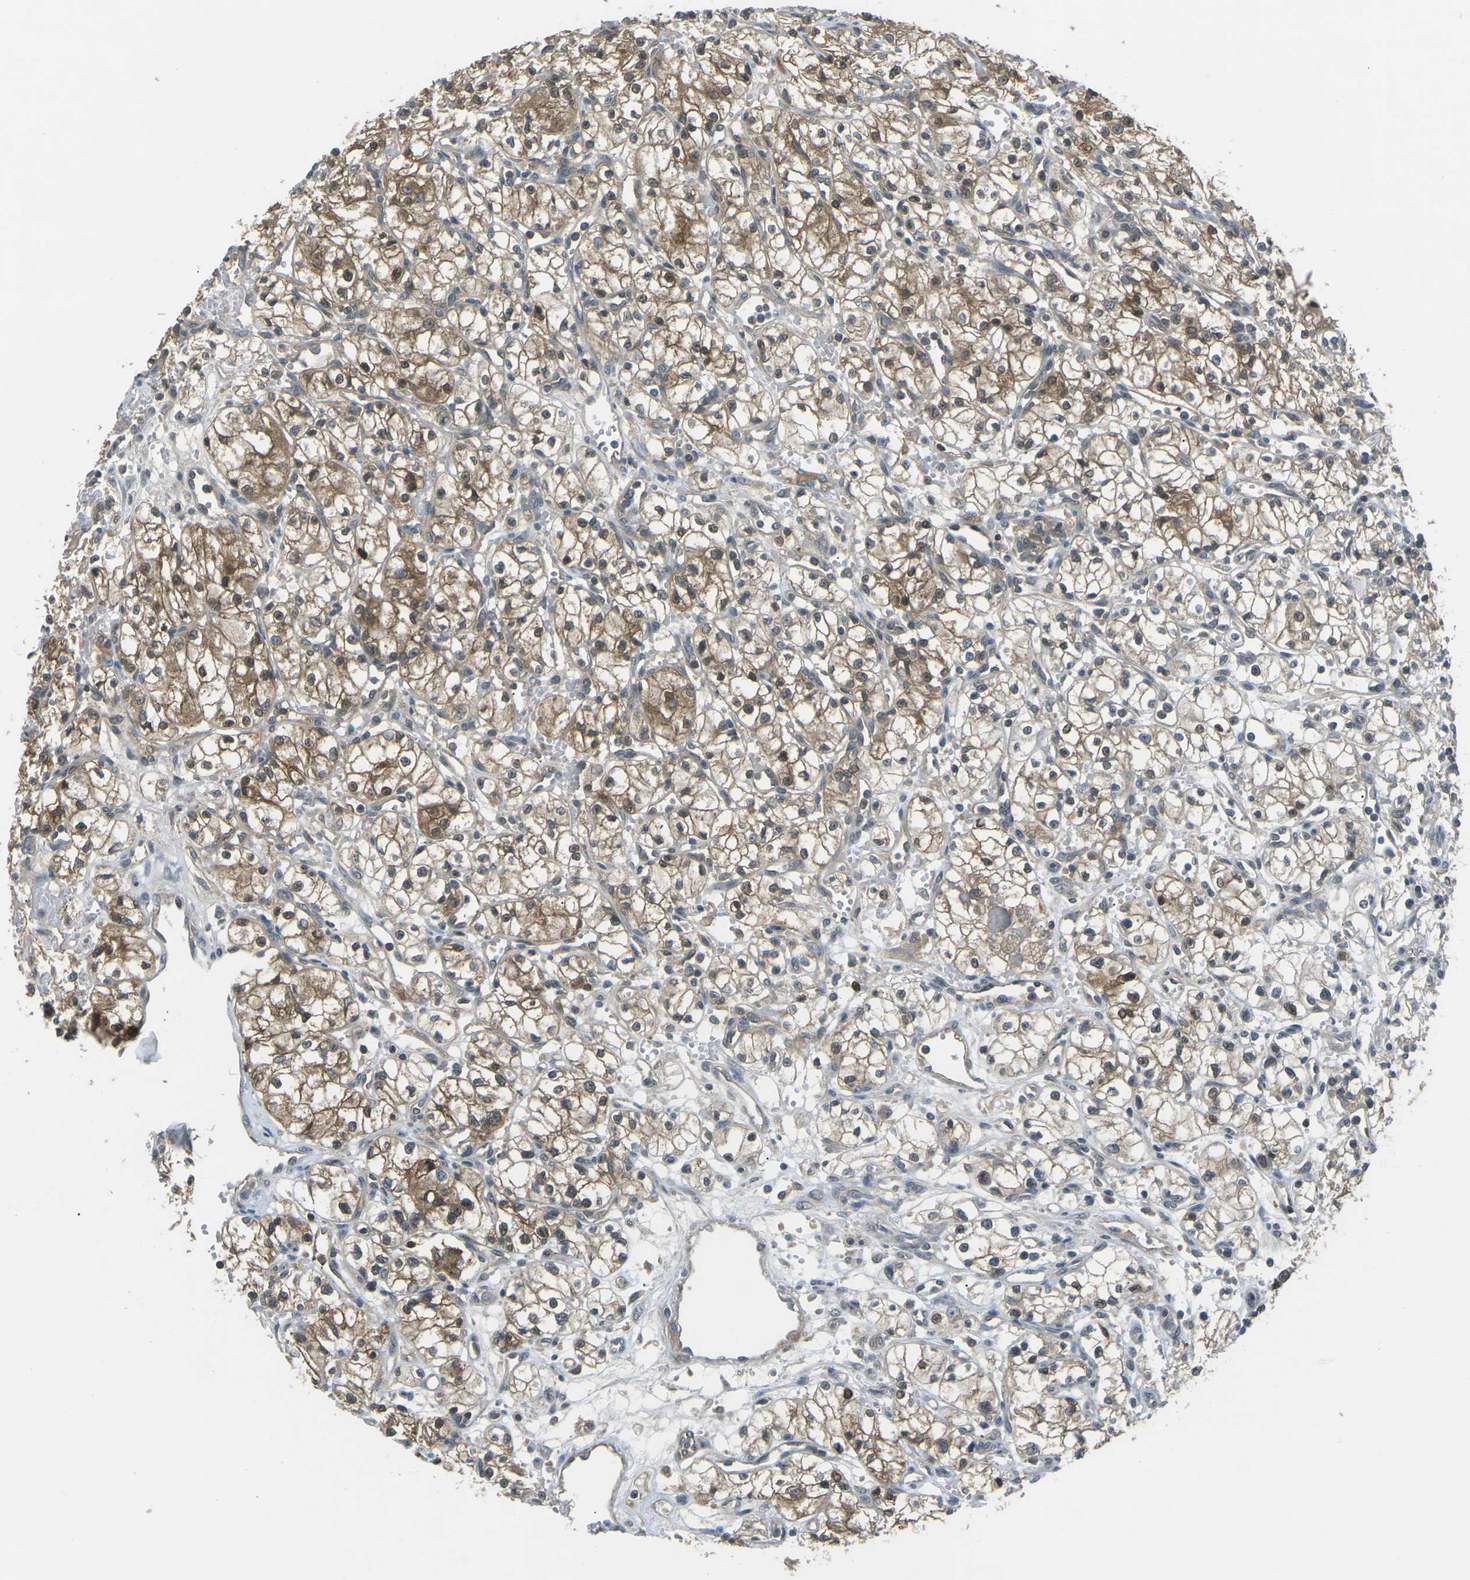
{"staining": {"intensity": "moderate", "quantity": ">75%", "location": "cytoplasmic/membranous,nuclear"}, "tissue": "renal cancer", "cell_type": "Tumor cells", "image_type": "cancer", "snomed": [{"axis": "morphology", "description": "Normal tissue, NOS"}, {"axis": "morphology", "description": "Adenocarcinoma, NOS"}, {"axis": "topography", "description": "Kidney"}], "caption": "Moderate cytoplasmic/membranous and nuclear expression is identified in about >75% of tumor cells in renal cancer (adenocarcinoma). (DAB IHC, brown staining for protein, blue staining for nuclei).", "gene": "PIEZO2", "patient": {"sex": "male", "age": 59}}